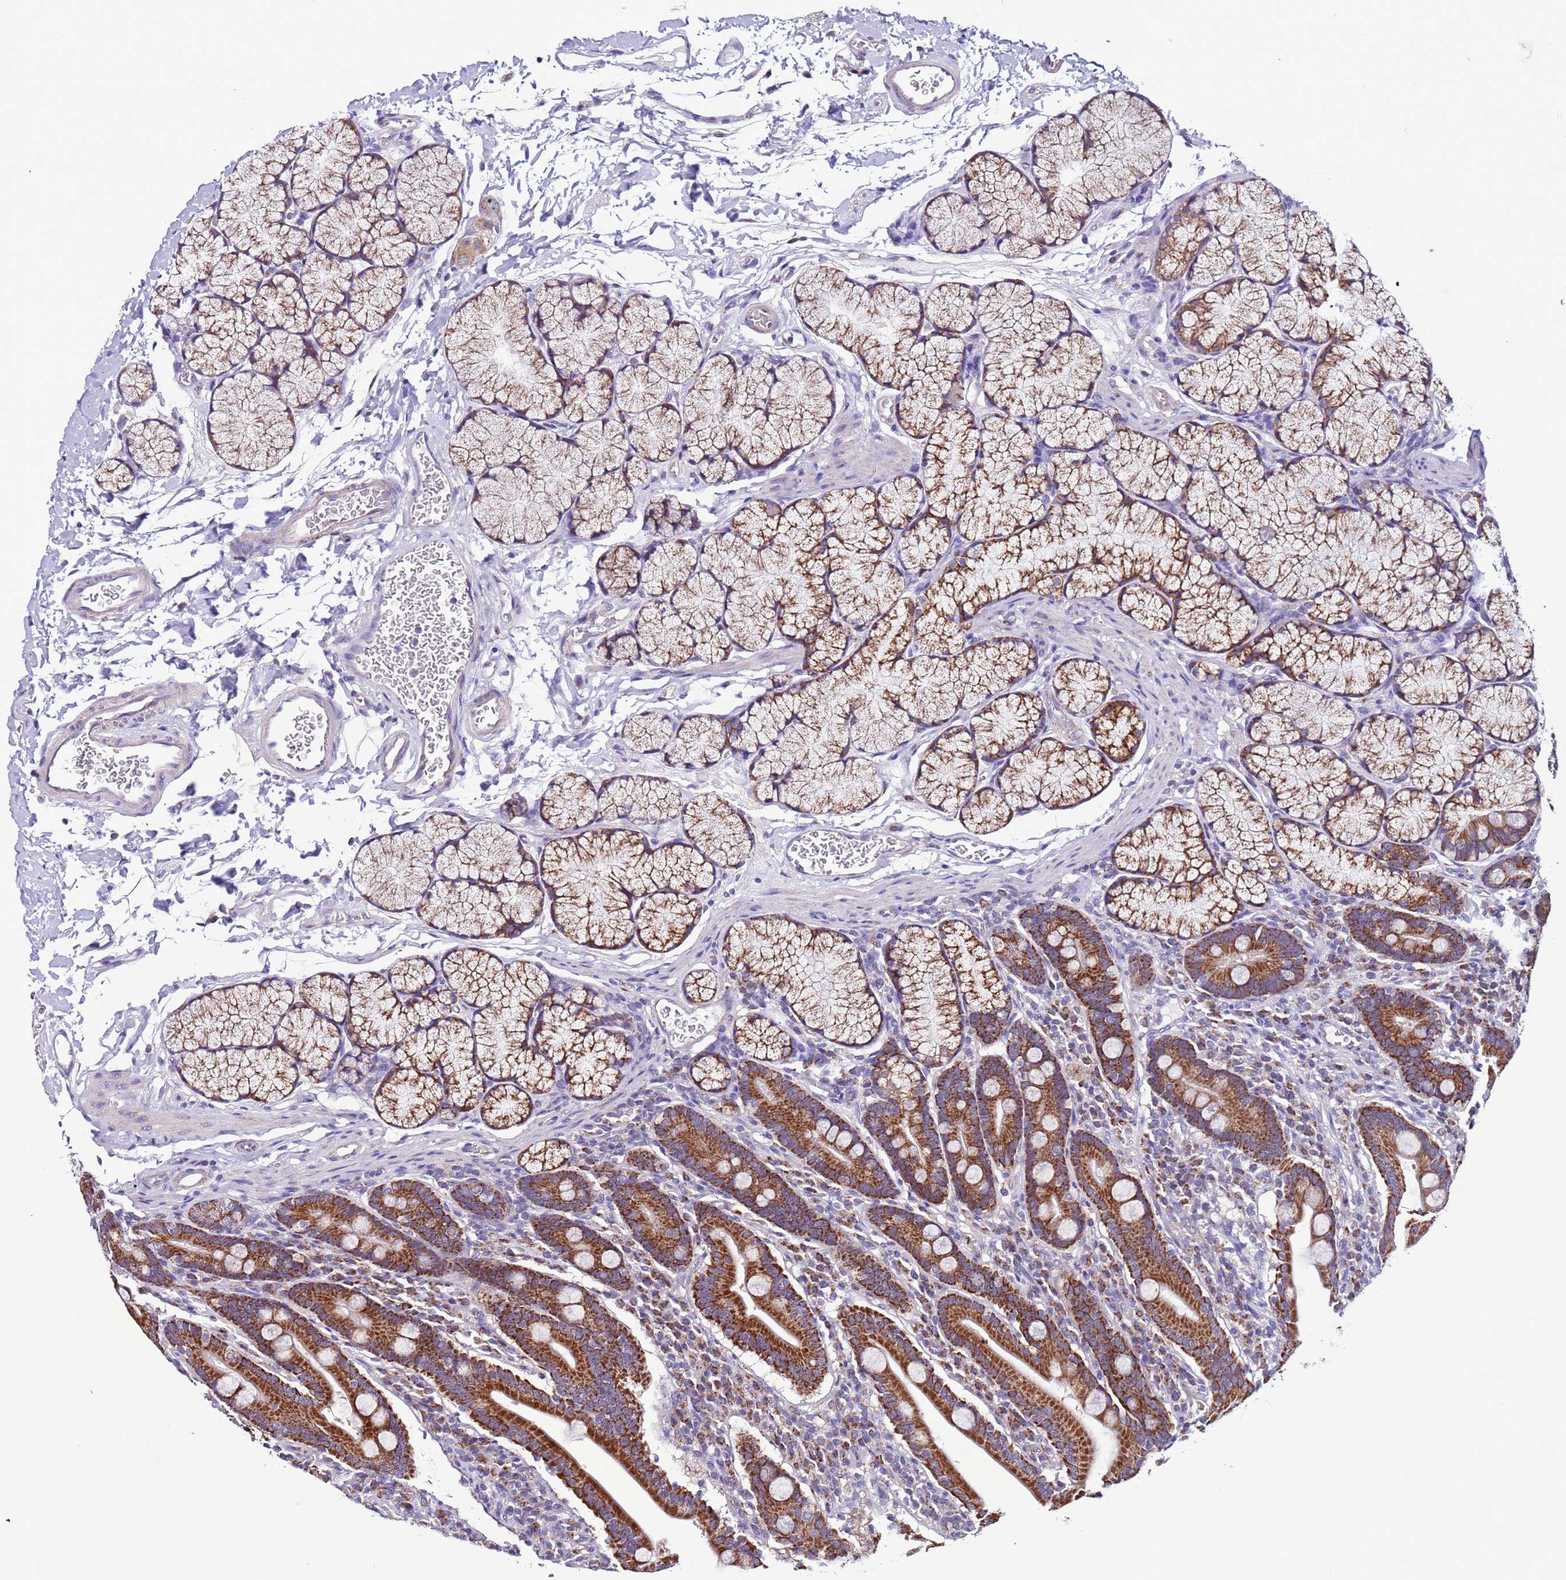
{"staining": {"intensity": "strong", "quantity": ">75%", "location": "cytoplasmic/membranous"}, "tissue": "duodenum", "cell_type": "Glandular cells", "image_type": "normal", "snomed": [{"axis": "morphology", "description": "Normal tissue, NOS"}, {"axis": "topography", "description": "Duodenum"}], "caption": "Glandular cells reveal strong cytoplasmic/membranous staining in about >75% of cells in benign duodenum.", "gene": "UEVLD", "patient": {"sex": "male", "age": 35}}